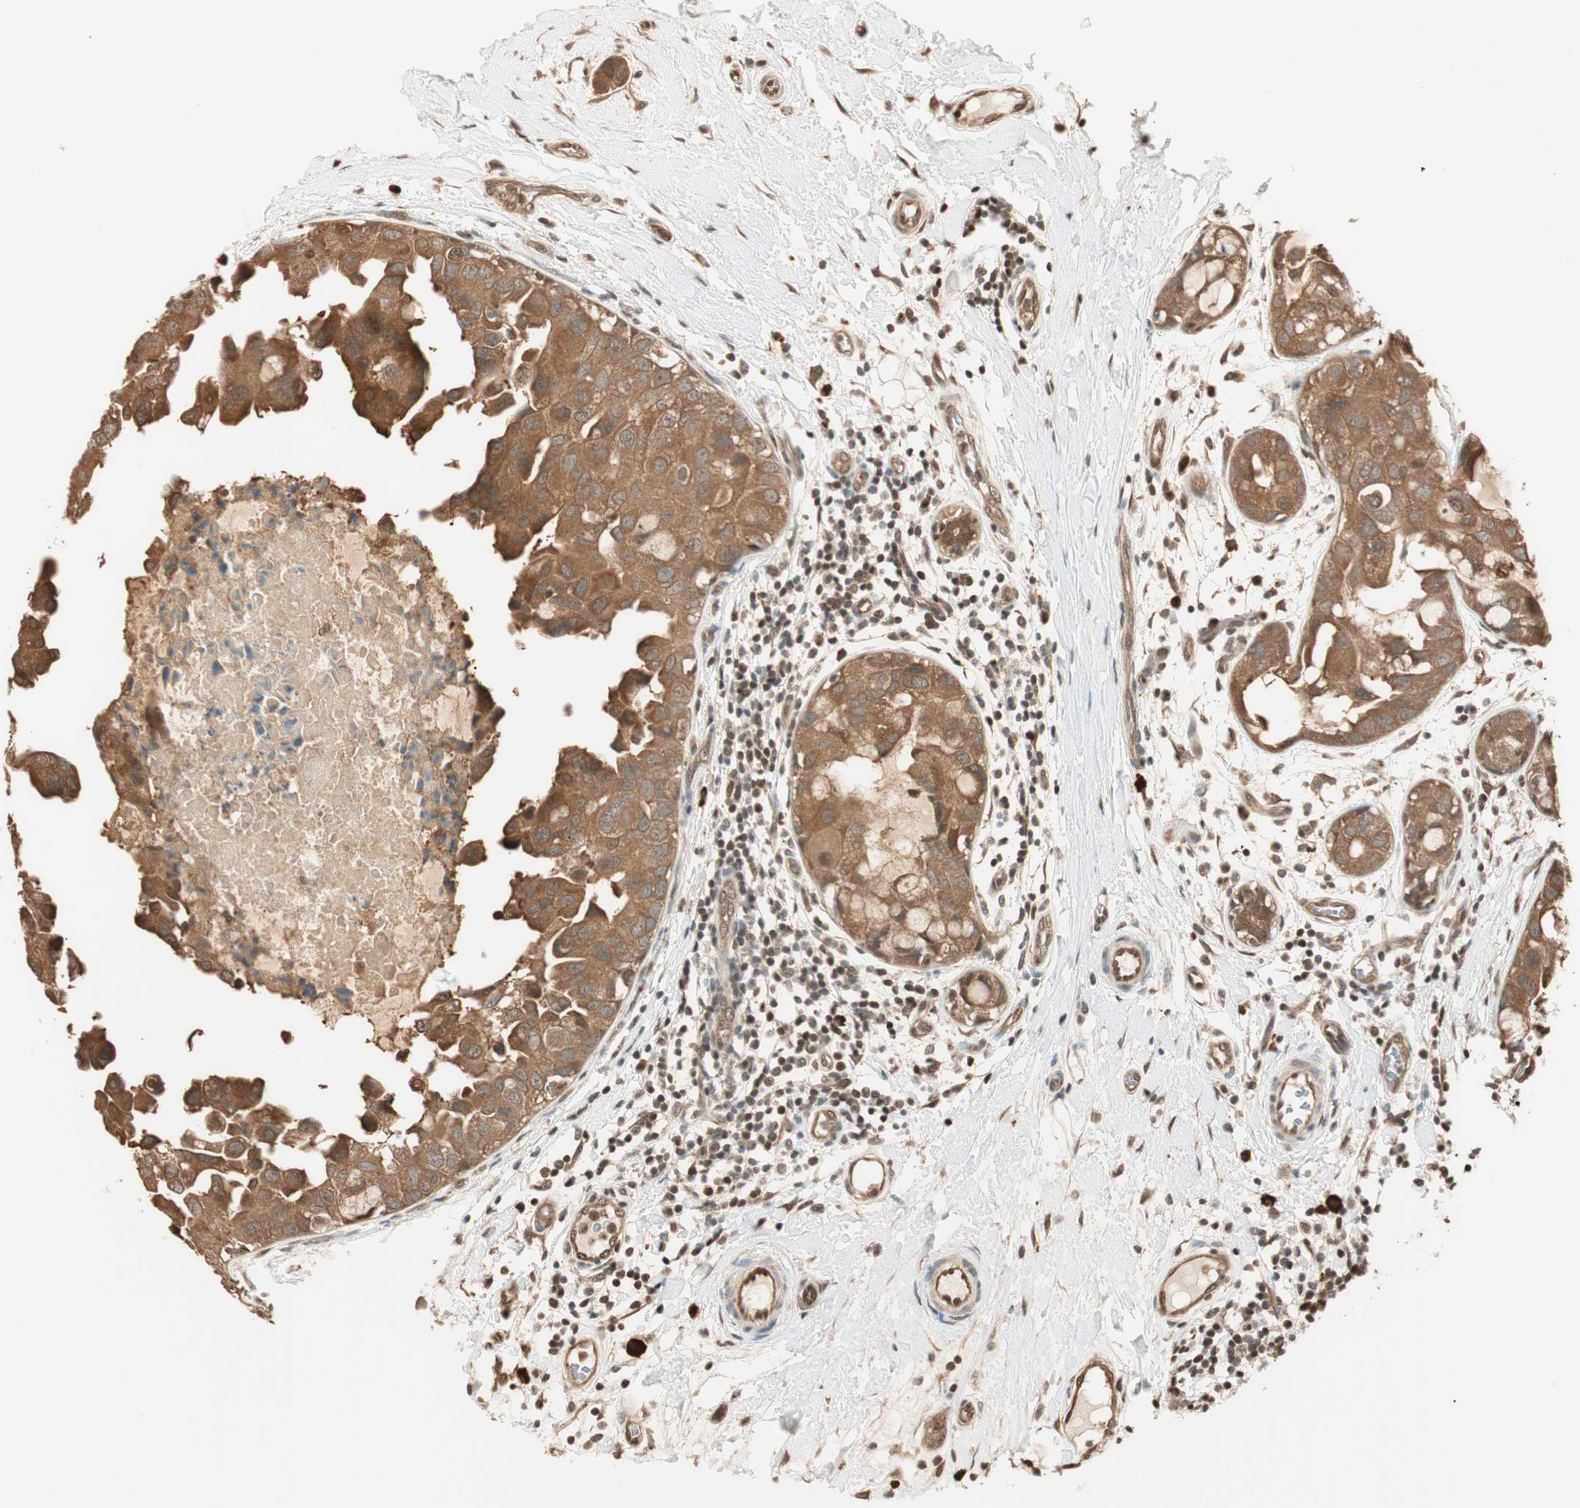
{"staining": {"intensity": "moderate", "quantity": ">75%", "location": "cytoplasmic/membranous"}, "tissue": "breast cancer", "cell_type": "Tumor cells", "image_type": "cancer", "snomed": [{"axis": "morphology", "description": "Duct carcinoma"}, {"axis": "topography", "description": "Breast"}], "caption": "A histopathology image of intraductal carcinoma (breast) stained for a protein exhibits moderate cytoplasmic/membranous brown staining in tumor cells.", "gene": "ZNF443", "patient": {"sex": "female", "age": 40}}